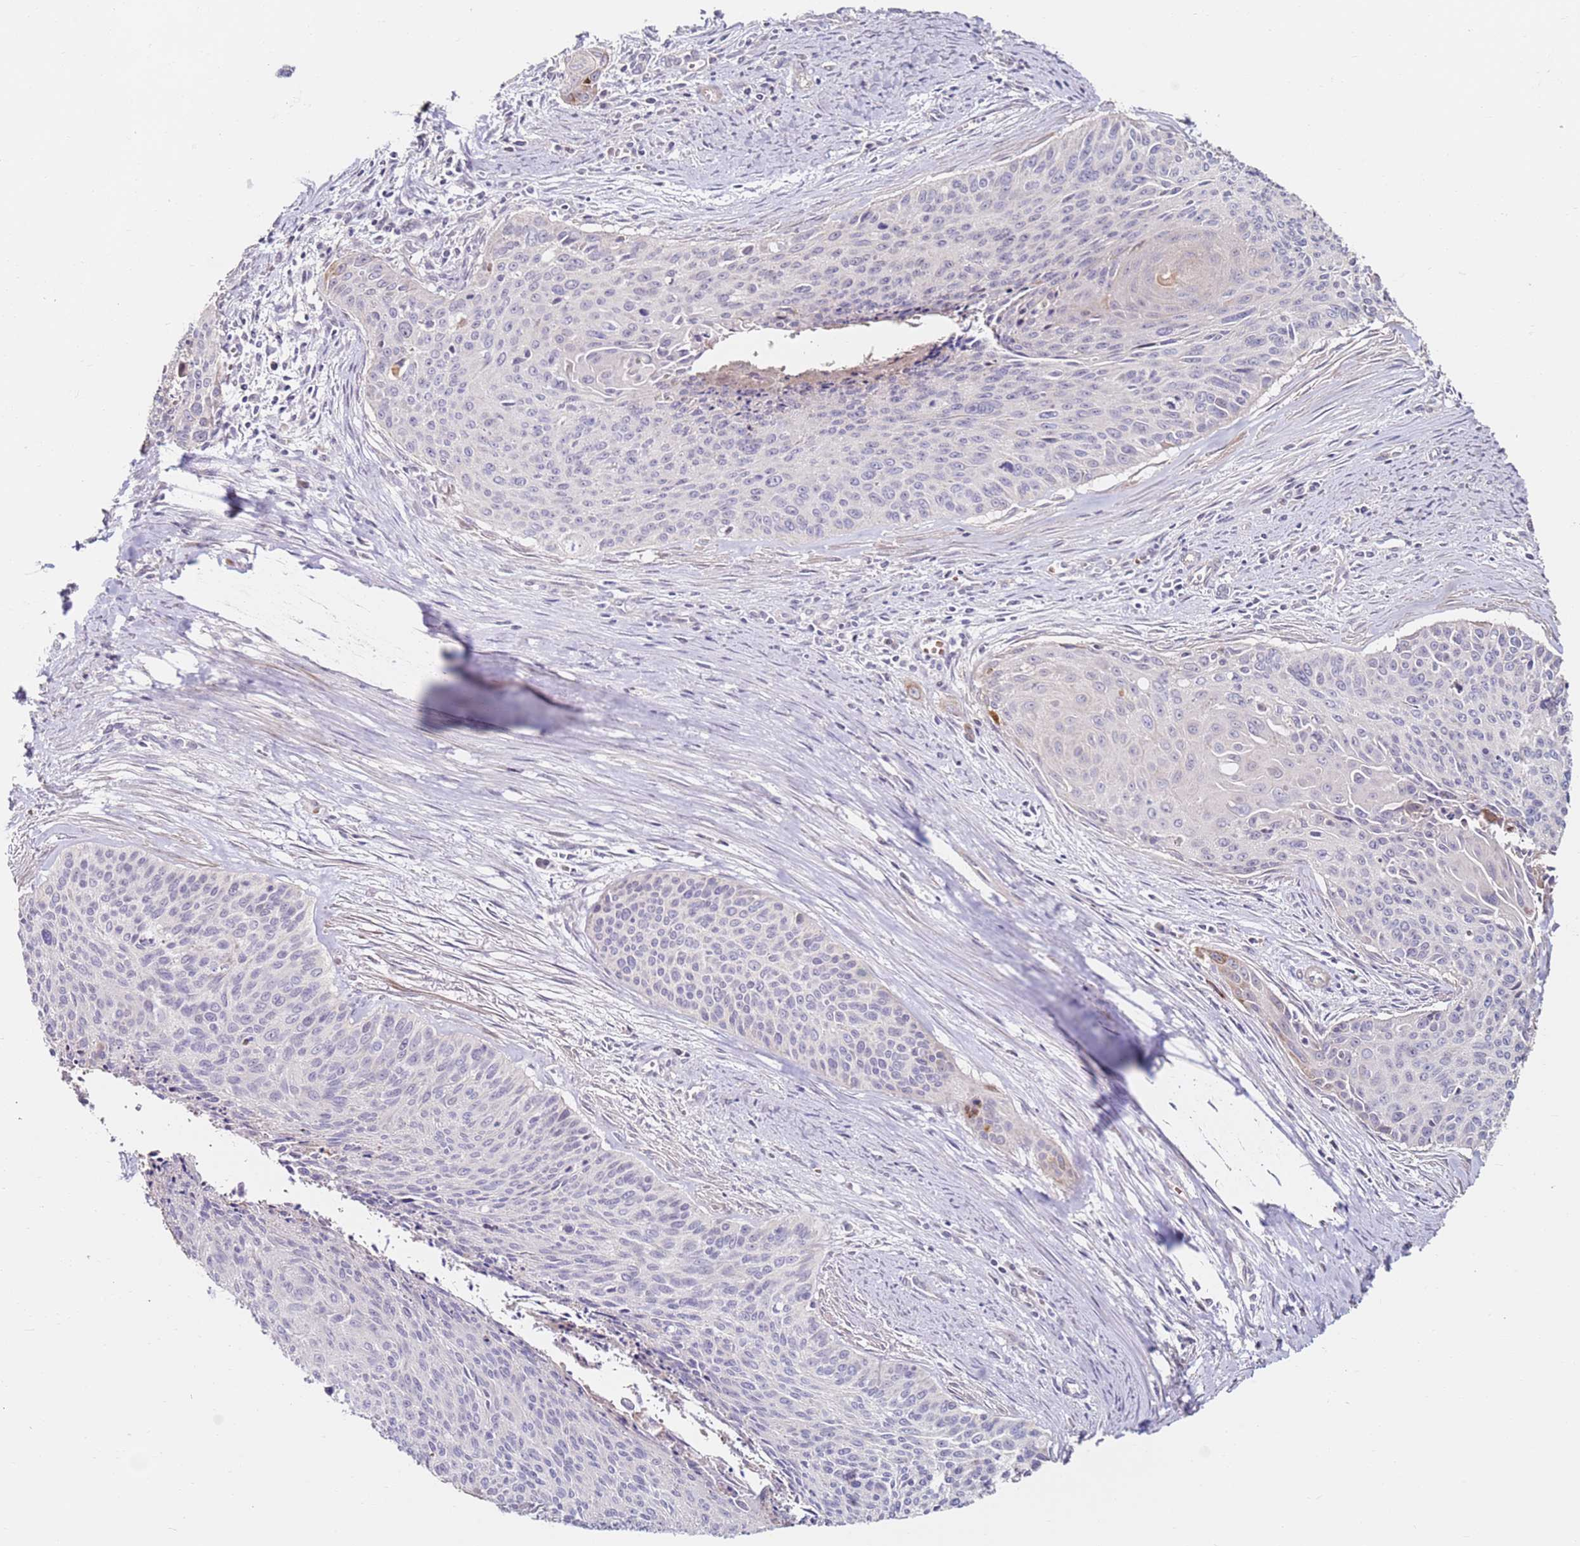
{"staining": {"intensity": "negative", "quantity": "none", "location": "none"}, "tissue": "cervical cancer", "cell_type": "Tumor cells", "image_type": "cancer", "snomed": [{"axis": "morphology", "description": "Squamous cell carcinoma, NOS"}, {"axis": "topography", "description": "Cervix"}], "caption": "Tumor cells are negative for protein expression in human cervical cancer (squamous cell carcinoma). Nuclei are stained in blue.", "gene": "RARS2", "patient": {"sex": "female", "age": 55}}